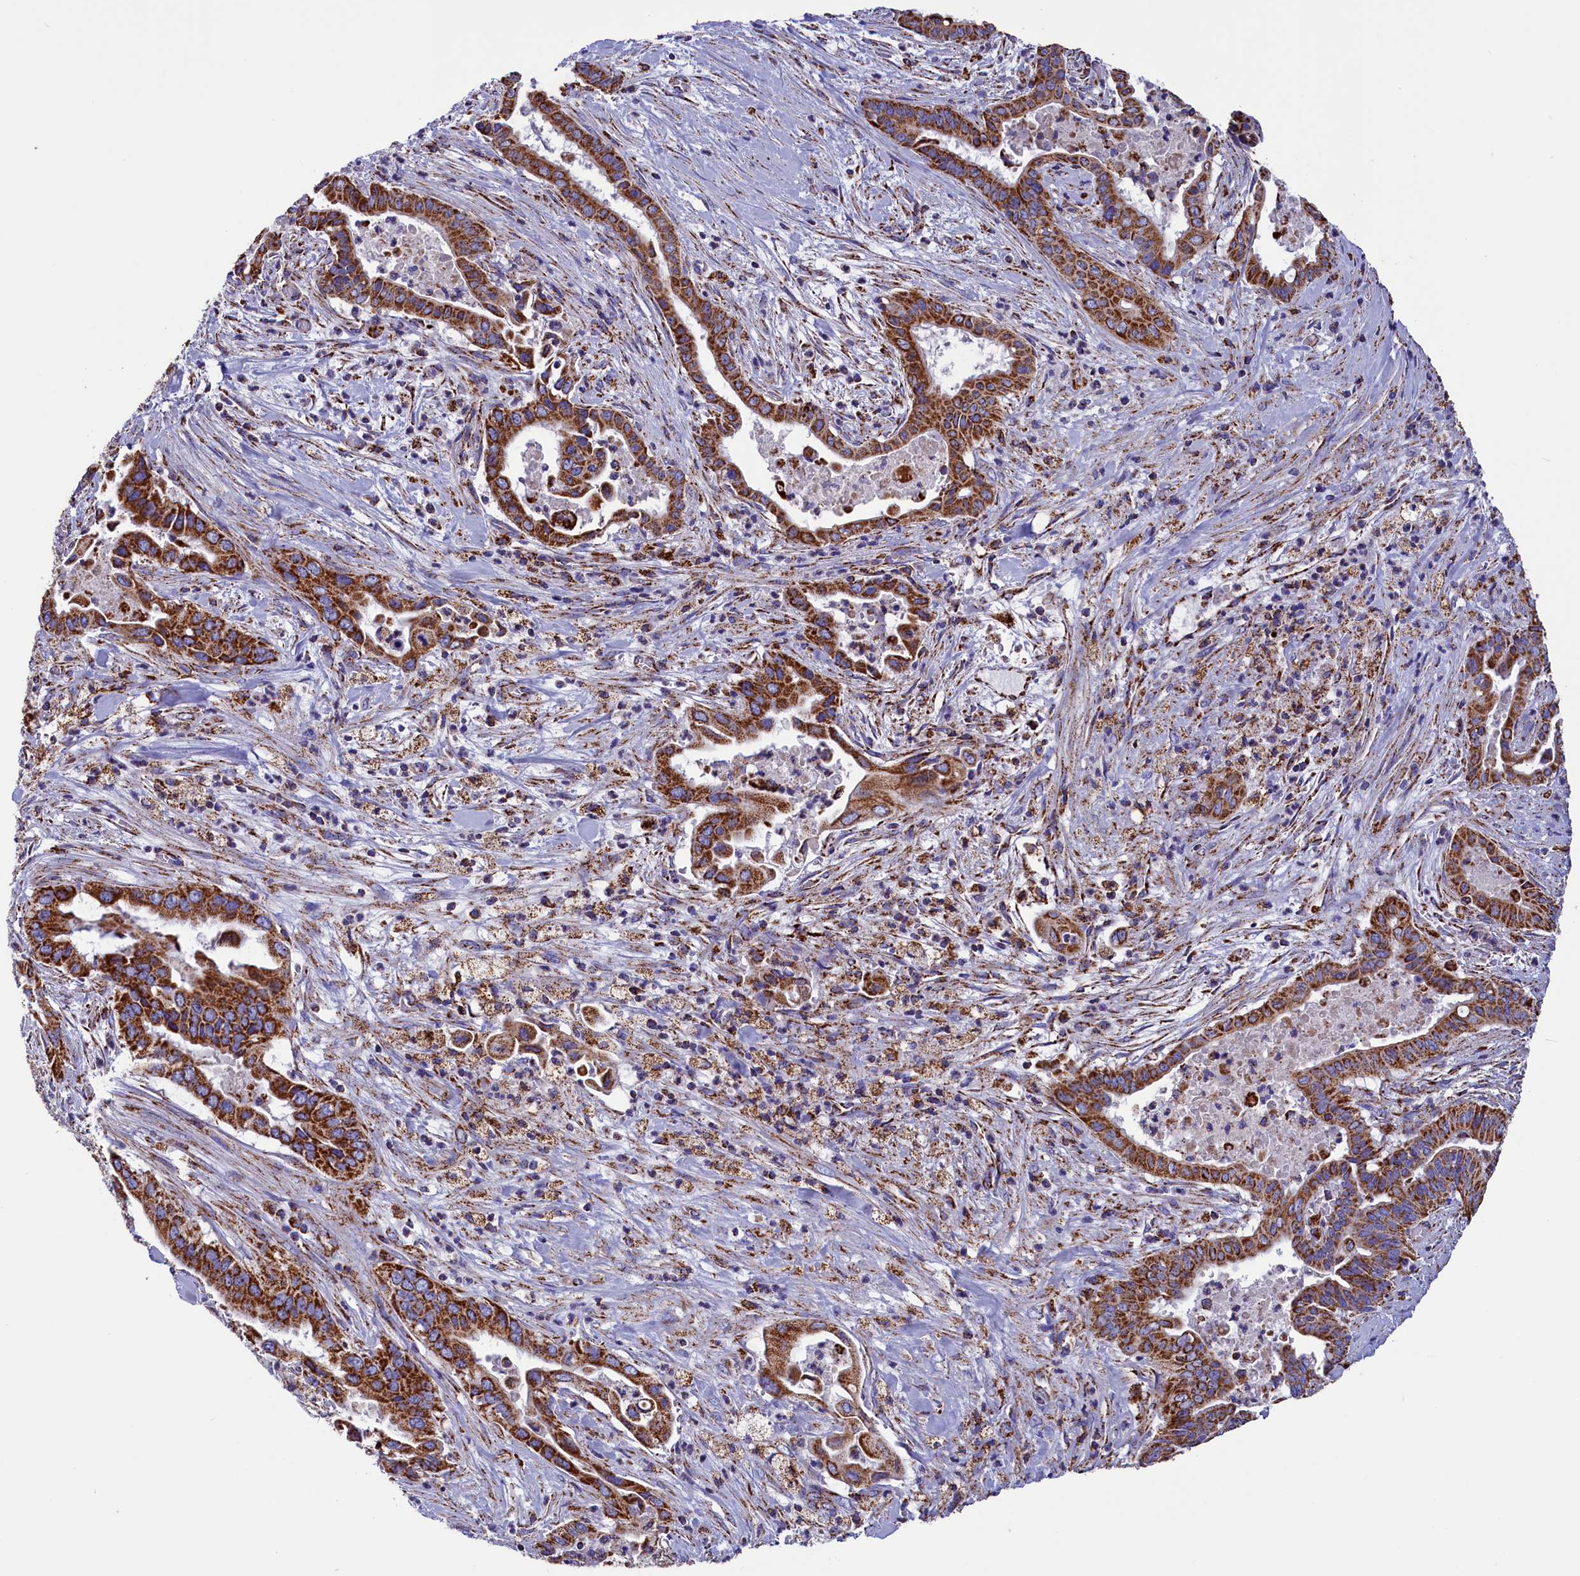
{"staining": {"intensity": "strong", "quantity": ">75%", "location": "cytoplasmic/membranous"}, "tissue": "pancreatic cancer", "cell_type": "Tumor cells", "image_type": "cancer", "snomed": [{"axis": "morphology", "description": "Adenocarcinoma, NOS"}, {"axis": "topography", "description": "Pancreas"}], "caption": "Immunohistochemical staining of pancreatic cancer displays high levels of strong cytoplasmic/membranous protein positivity in about >75% of tumor cells. The protein is shown in brown color, while the nuclei are stained blue.", "gene": "SLC39A3", "patient": {"sex": "female", "age": 77}}